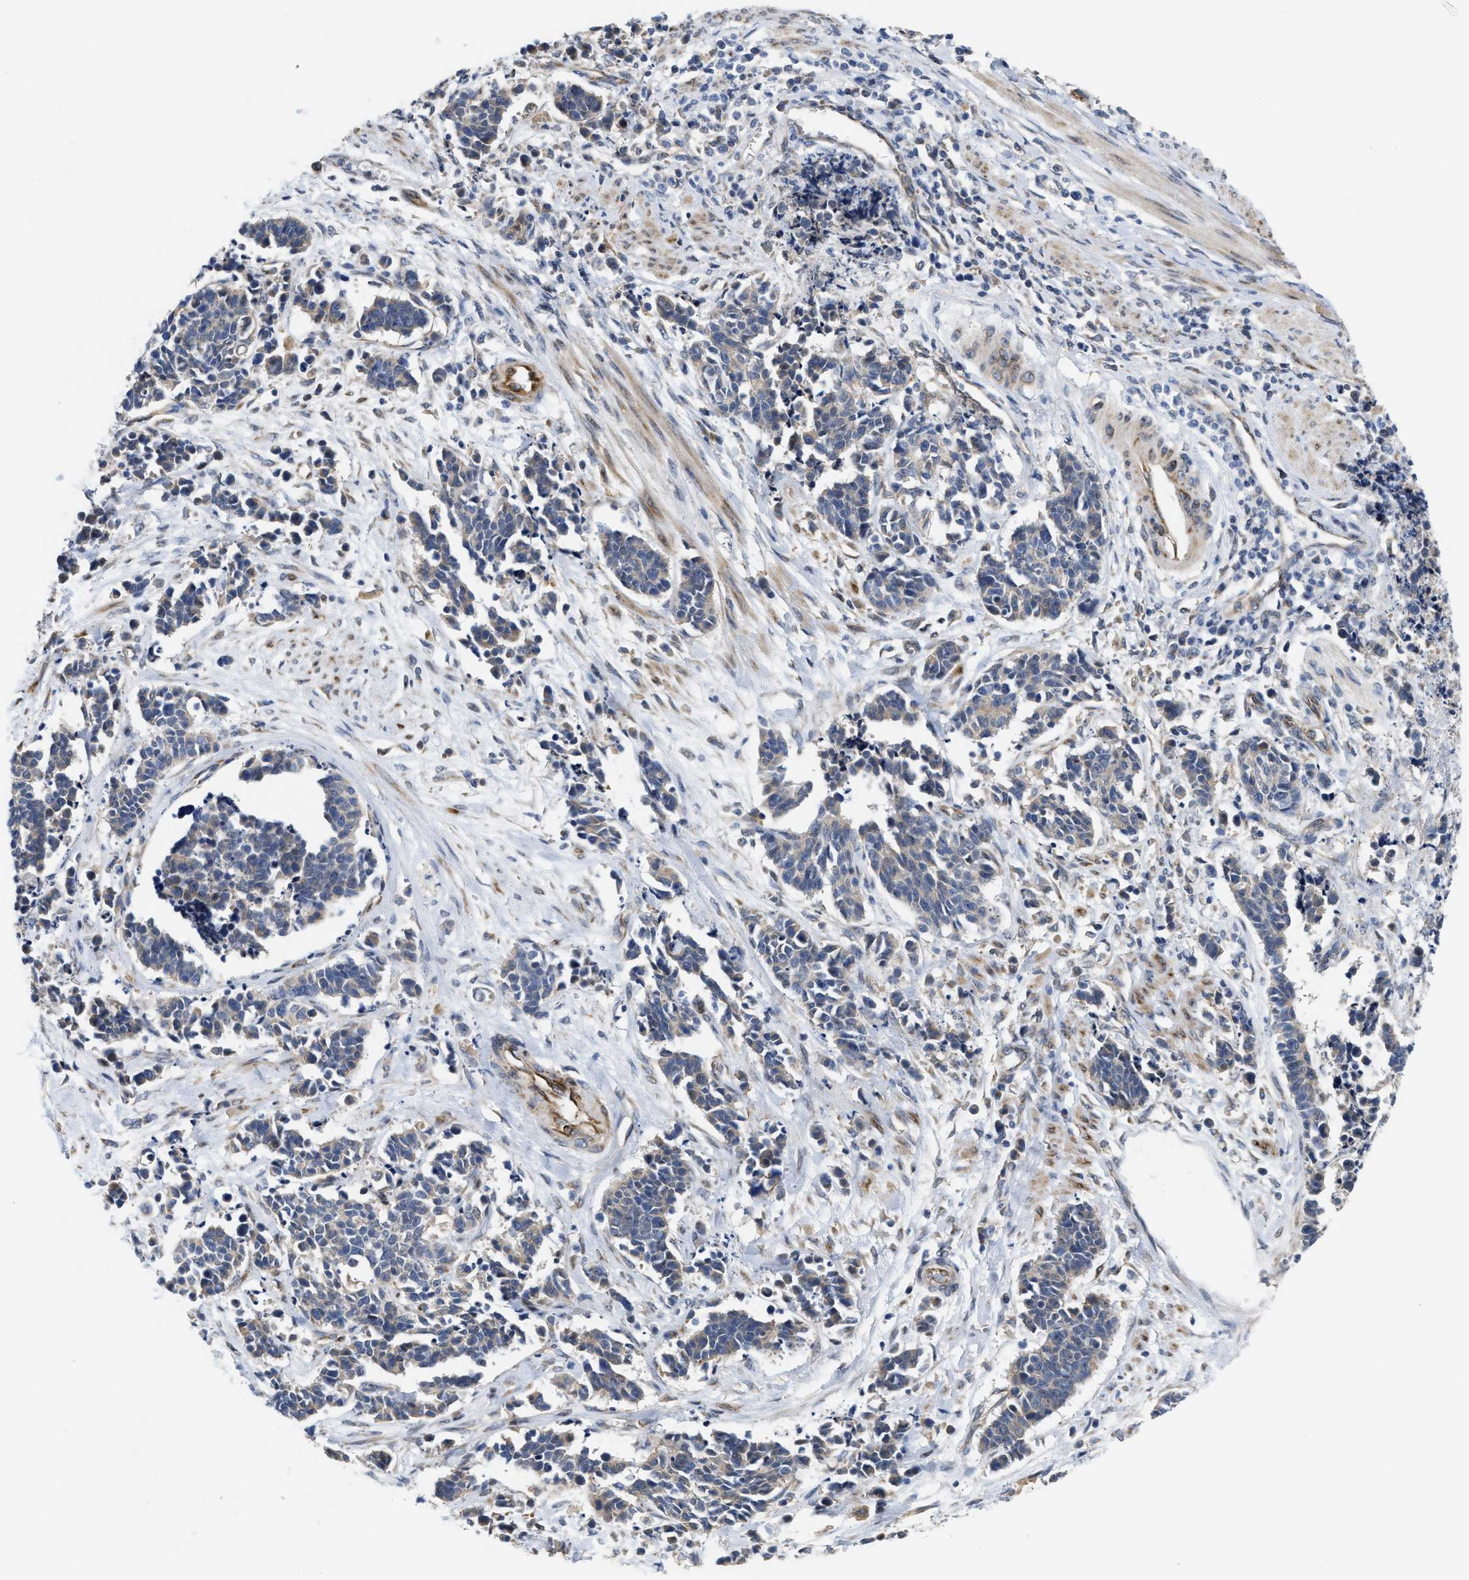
{"staining": {"intensity": "weak", "quantity": "25%-75%", "location": "cytoplasmic/membranous"}, "tissue": "cervical cancer", "cell_type": "Tumor cells", "image_type": "cancer", "snomed": [{"axis": "morphology", "description": "Squamous cell carcinoma, NOS"}, {"axis": "topography", "description": "Cervix"}], "caption": "A low amount of weak cytoplasmic/membranous positivity is identified in about 25%-75% of tumor cells in cervical cancer (squamous cell carcinoma) tissue.", "gene": "EOGT", "patient": {"sex": "female", "age": 35}}